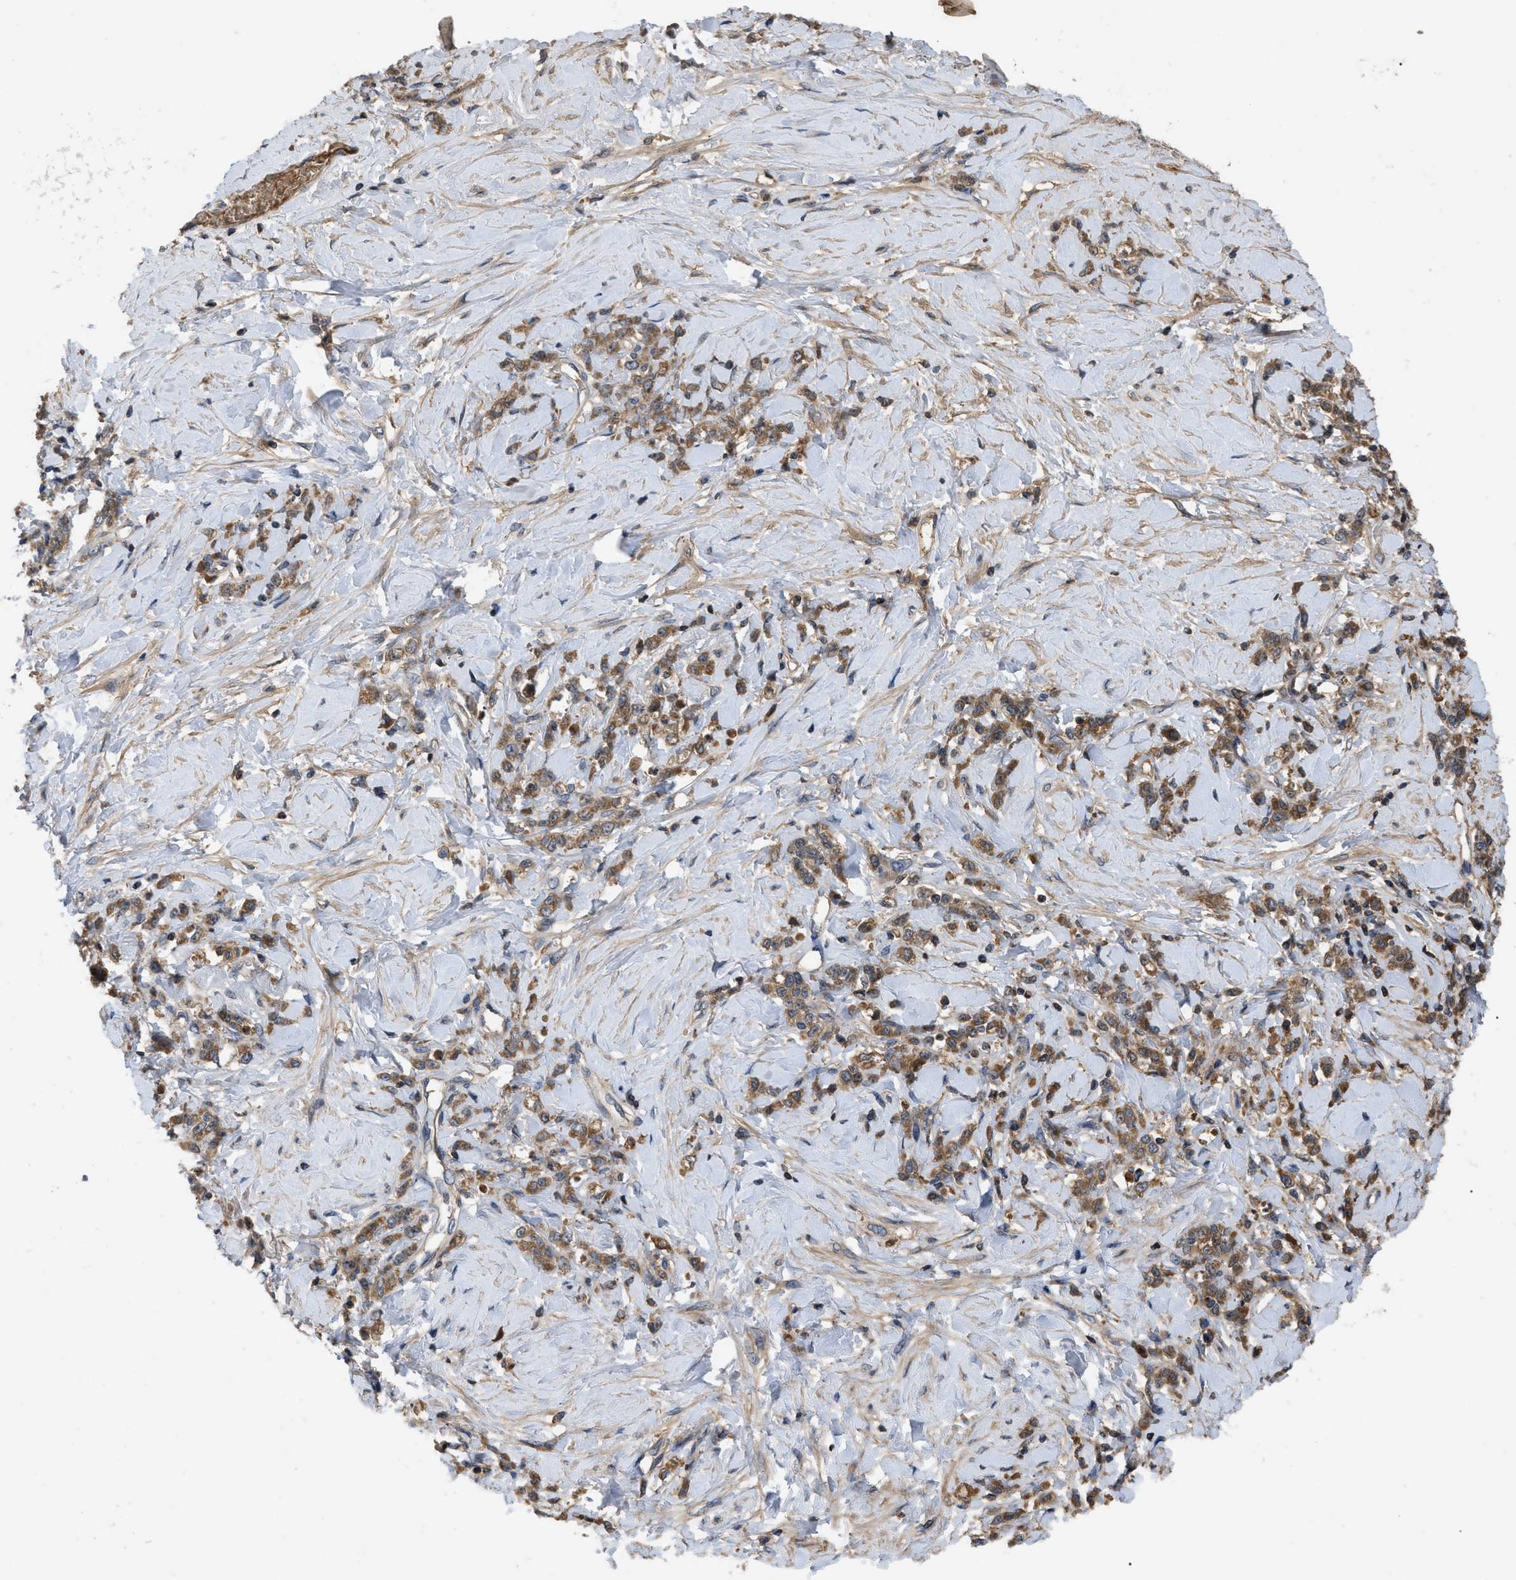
{"staining": {"intensity": "moderate", "quantity": ">75%", "location": "cytoplasmic/membranous"}, "tissue": "stomach cancer", "cell_type": "Tumor cells", "image_type": "cancer", "snomed": [{"axis": "morphology", "description": "Adenocarcinoma, NOS"}, {"axis": "topography", "description": "Stomach"}], "caption": "Tumor cells show moderate cytoplasmic/membranous expression in about >75% of cells in stomach adenocarcinoma.", "gene": "RAB2A", "patient": {"sex": "male", "age": 82}}